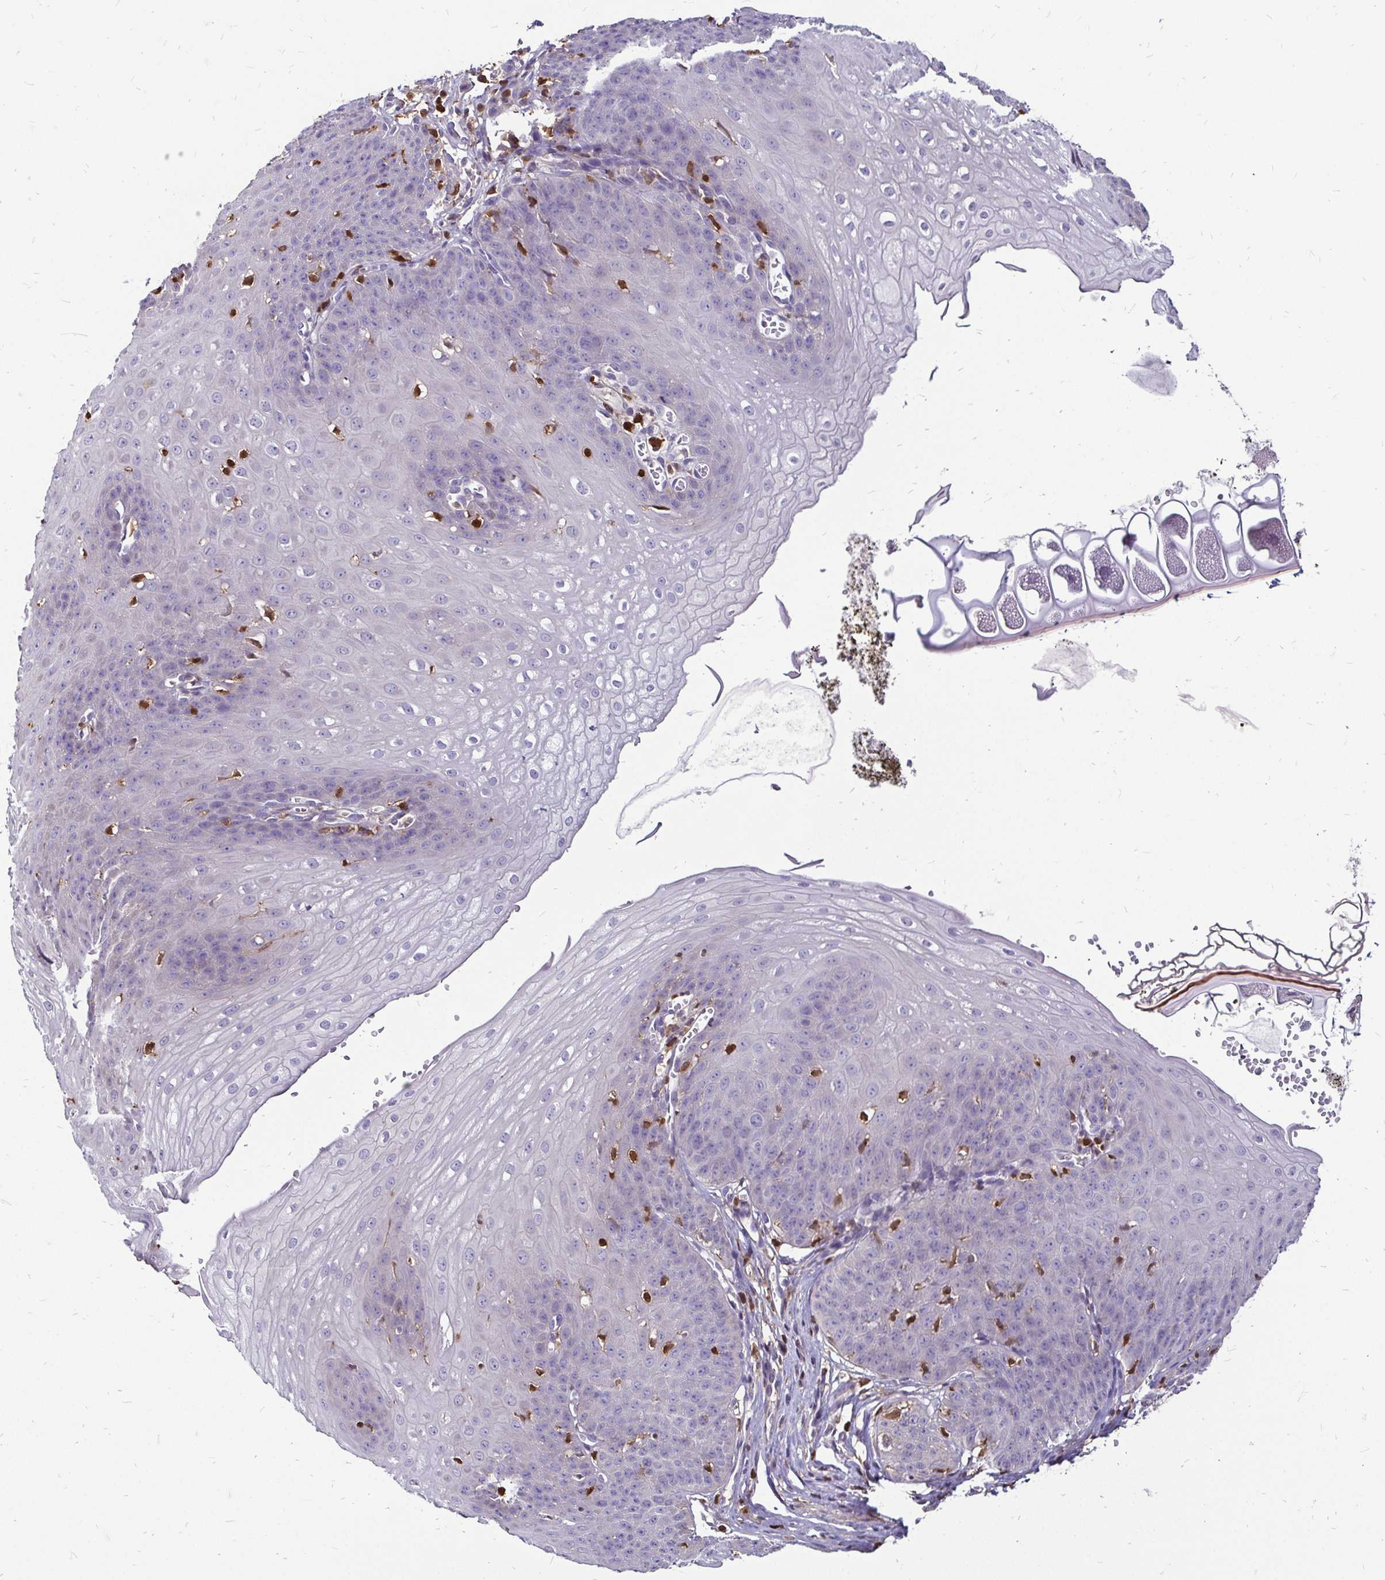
{"staining": {"intensity": "negative", "quantity": "none", "location": "none"}, "tissue": "esophagus", "cell_type": "Squamous epithelial cells", "image_type": "normal", "snomed": [{"axis": "morphology", "description": "Normal tissue, NOS"}, {"axis": "topography", "description": "Esophagus"}], "caption": "This is an immunohistochemistry image of normal human esophagus. There is no positivity in squamous epithelial cells.", "gene": "ZFP1", "patient": {"sex": "male", "age": 71}}